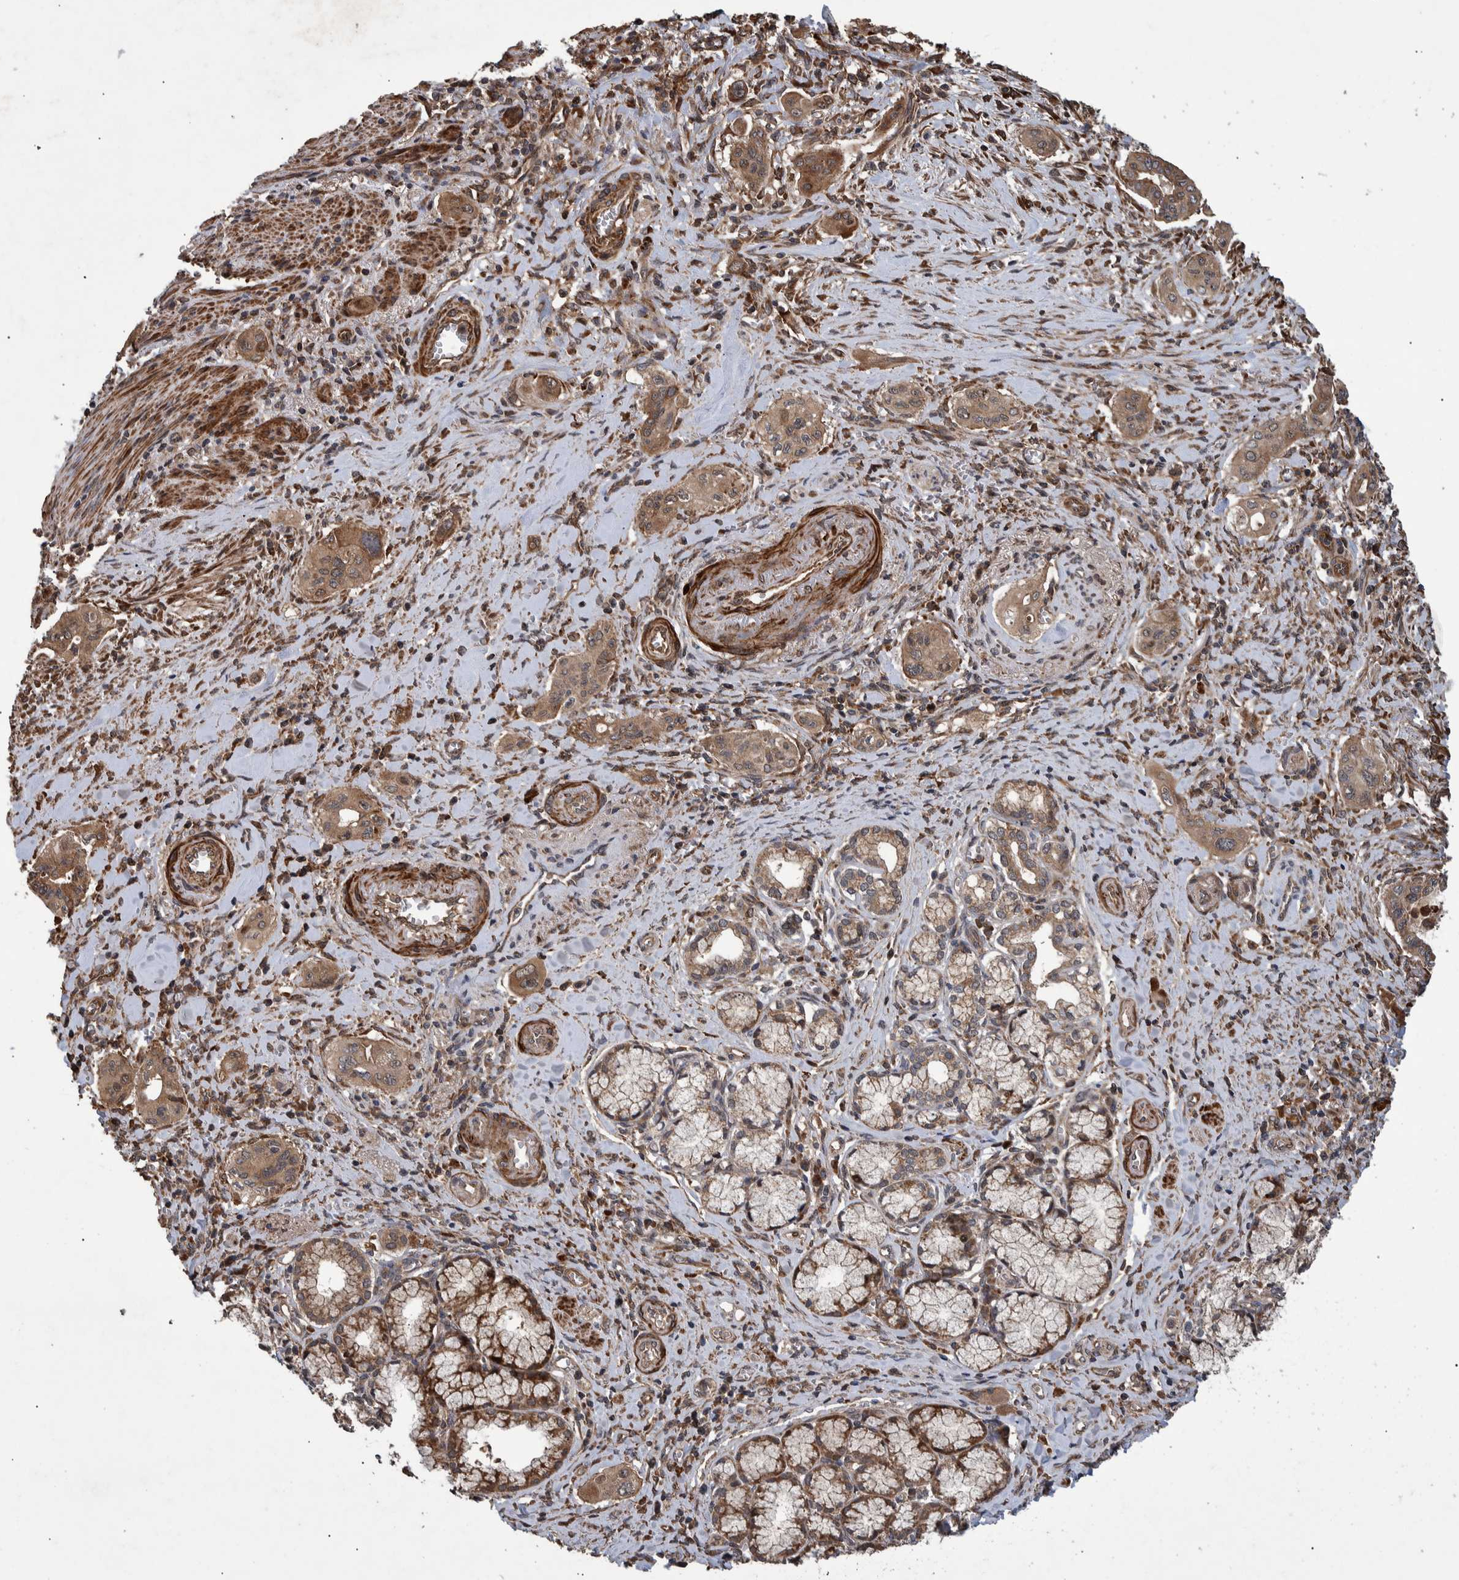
{"staining": {"intensity": "moderate", "quantity": ">75%", "location": "cytoplasmic/membranous"}, "tissue": "pancreatic cancer", "cell_type": "Tumor cells", "image_type": "cancer", "snomed": [{"axis": "morphology", "description": "Adenocarcinoma, NOS"}, {"axis": "topography", "description": "Pancreas"}], "caption": "Pancreatic adenocarcinoma tissue demonstrates moderate cytoplasmic/membranous staining in about >75% of tumor cells", "gene": "B3GNTL1", "patient": {"sex": "male", "age": 77}}